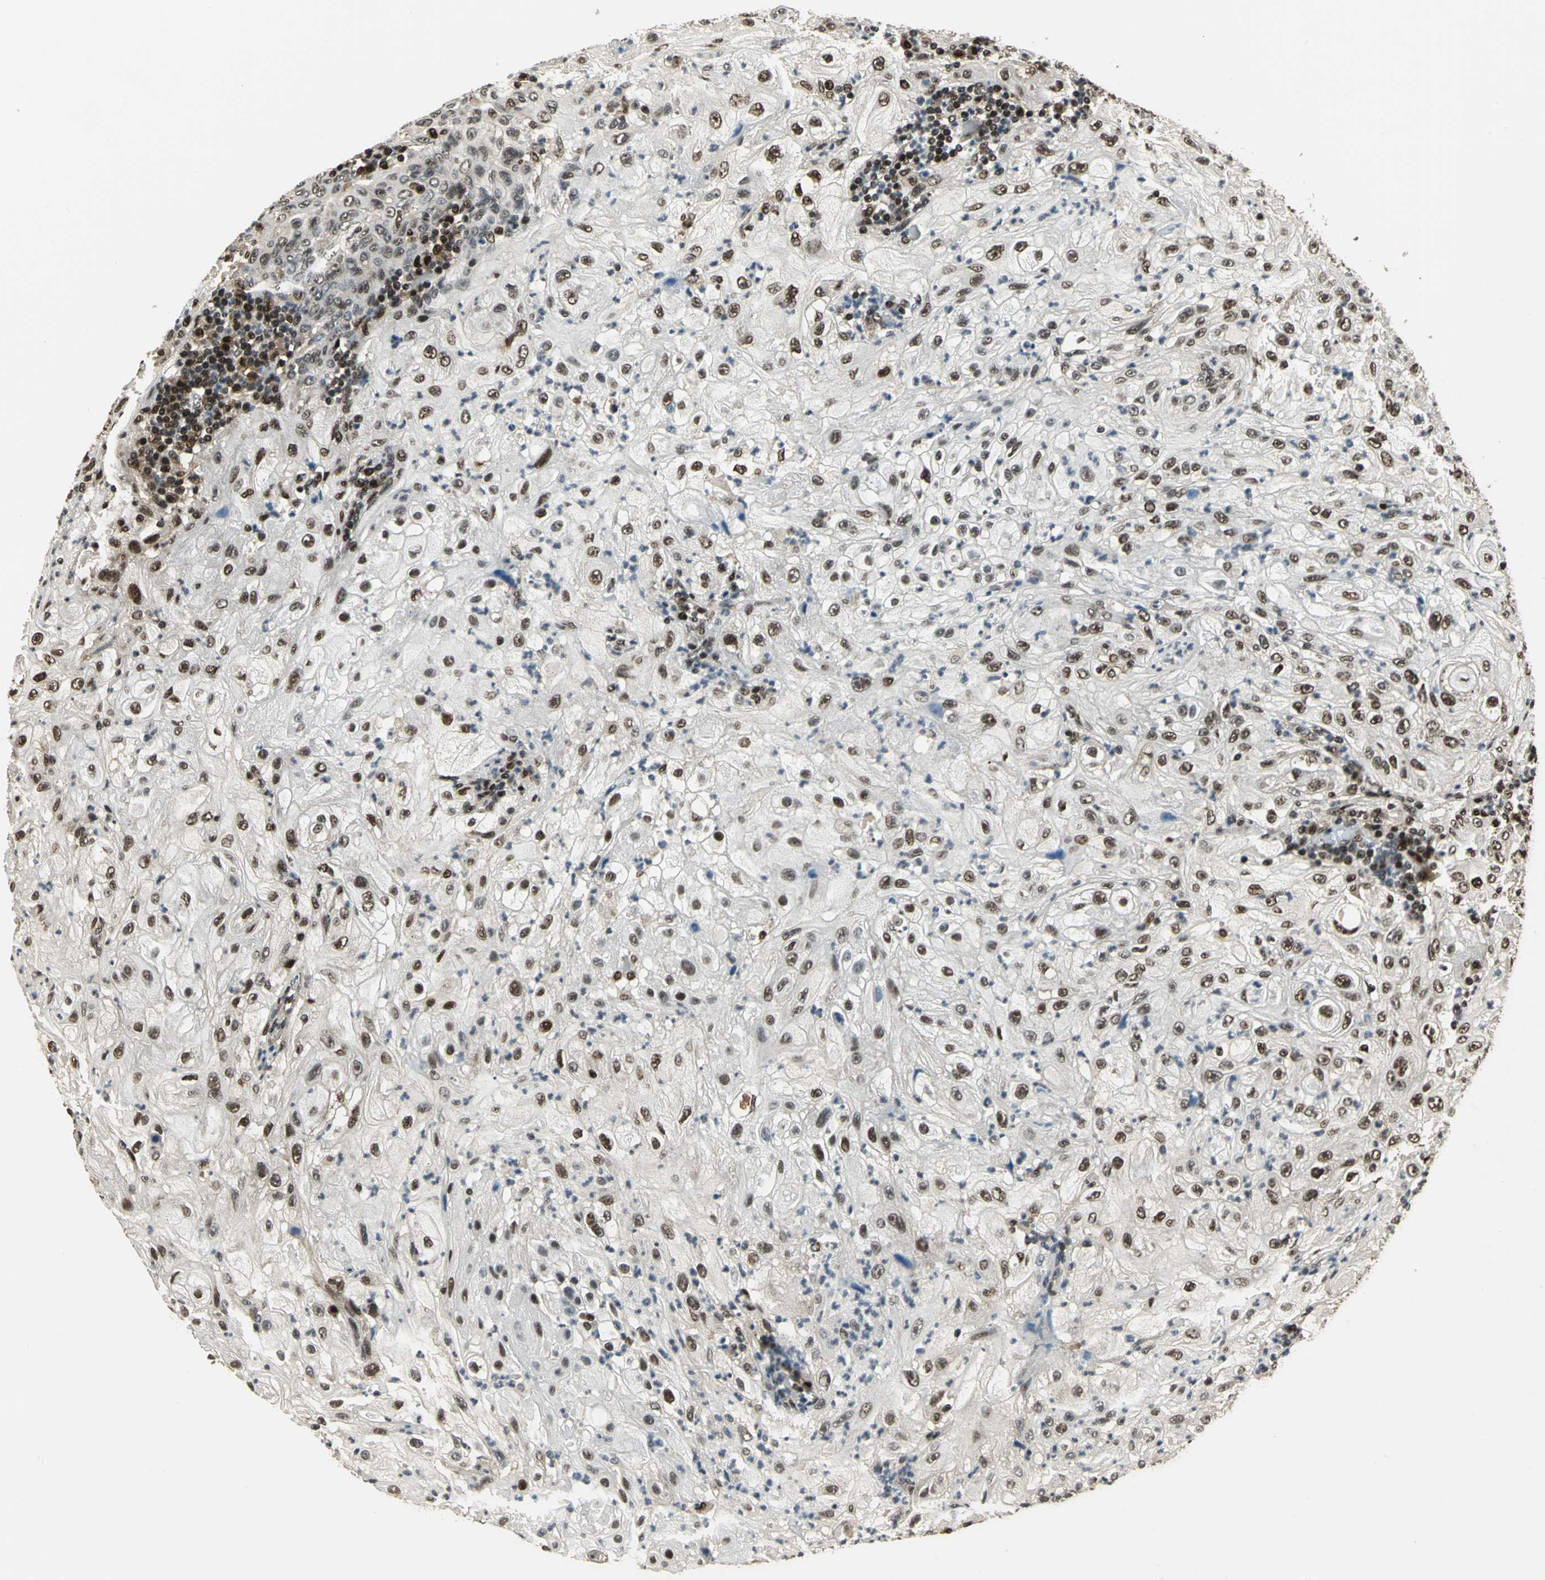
{"staining": {"intensity": "moderate", "quantity": "25%-75%", "location": "nuclear"}, "tissue": "lung cancer", "cell_type": "Tumor cells", "image_type": "cancer", "snomed": [{"axis": "morphology", "description": "Inflammation, NOS"}, {"axis": "morphology", "description": "Squamous cell carcinoma, NOS"}, {"axis": "topography", "description": "Lymph node"}, {"axis": "topography", "description": "Soft tissue"}, {"axis": "topography", "description": "Lung"}], "caption": "High-power microscopy captured an immunohistochemistry histopathology image of squamous cell carcinoma (lung), revealing moderate nuclear expression in approximately 25%-75% of tumor cells.", "gene": "MIS18BP1", "patient": {"sex": "male", "age": 66}}